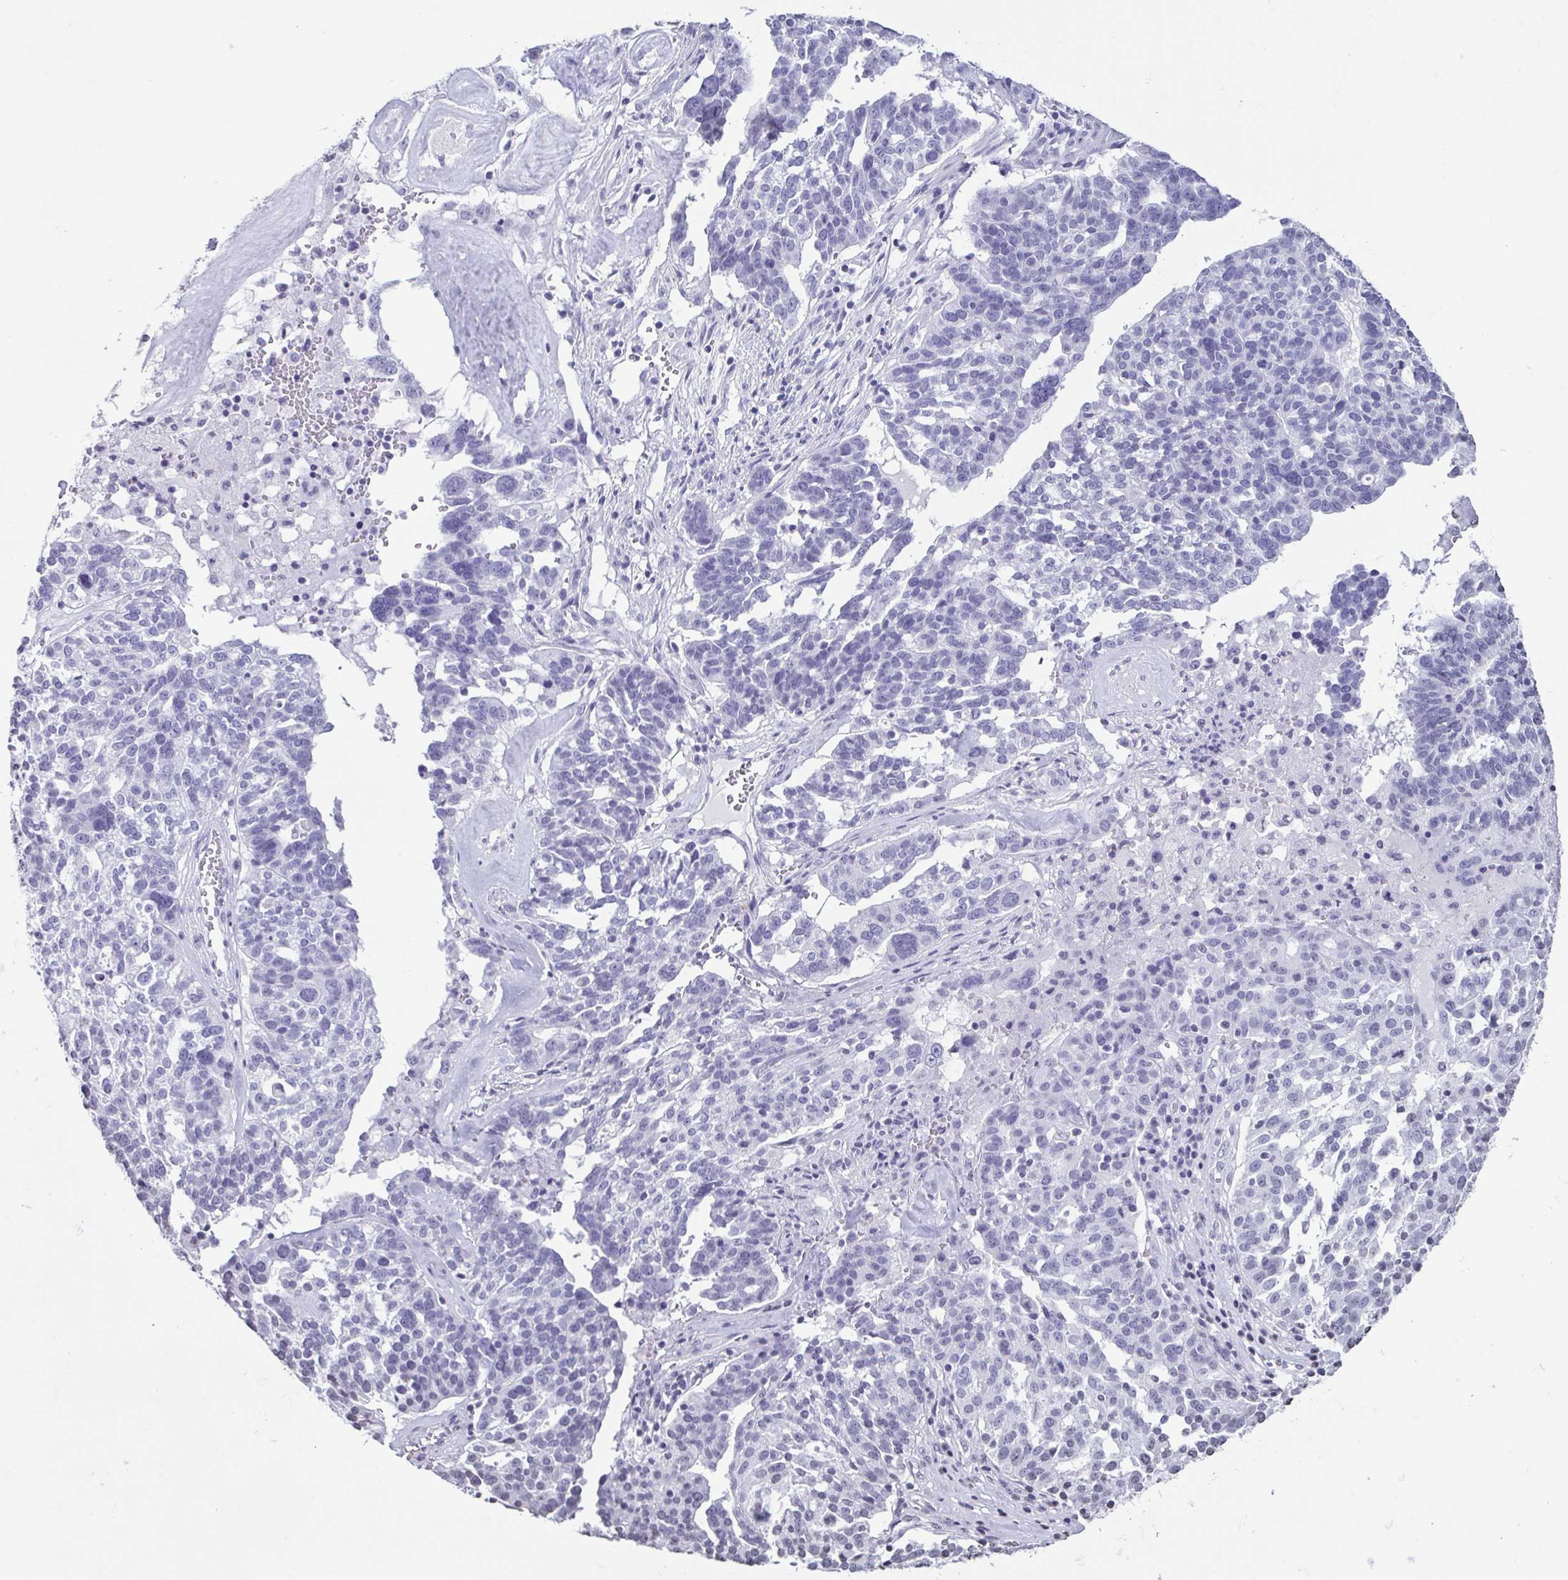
{"staining": {"intensity": "negative", "quantity": "none", "location": "none"}, "tissue": "ovarian cancer", "cell_type": "Tumor cells", "image_type": "cancer", "snomed": [{"axis": "morphology", "description": "Cystadenocarcinoma, serous, NOS"}, {"axis": "topography", "description": "Ovary"}], "caption": "This is an immunohistochemistry (IHC) image of ovarian cancer (serous cystadenocarcinoma). There is no staining in tumor cells.", "gene": "VCY1B", "patient": {"sex": "female", "age": 59}}